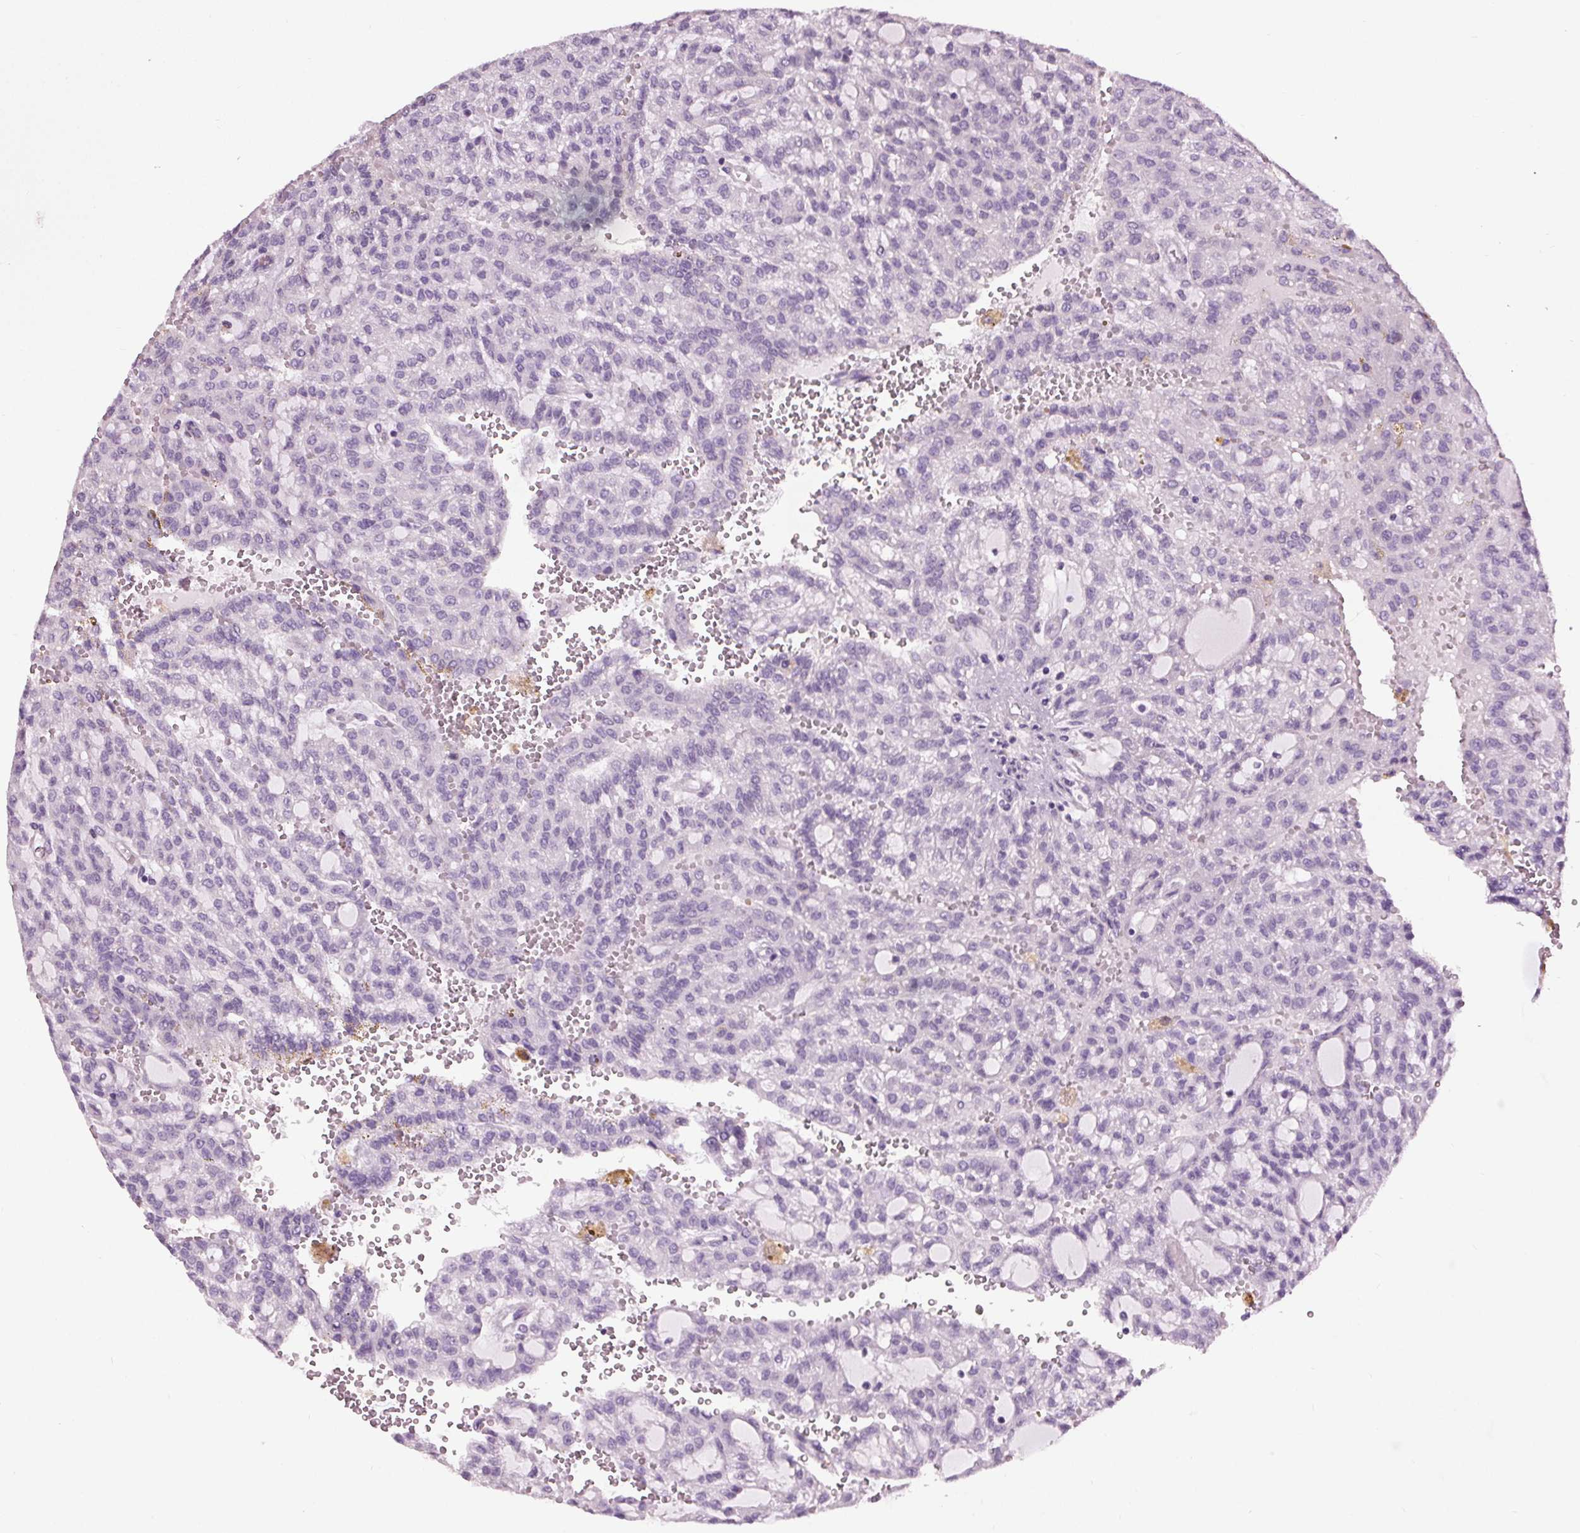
{"staining": {"intensity": "negative", "quantity": "none", "location": "none"}, "tissue": "renal cancer", "cell_type": "Tumor cells", "image_type": "cancer", "snomed": [{"axis": "morphology", "description": "Adenocarcinoma, NOS"}, {"axis": "topography", "description": "Kidney"}], "caption": "A high-resolution micrograph shows immunohistochemistry (IHC) staining of renal cancer (adenocarcinoma), which reveals no significant positivity in tumor cells.", "gene": "RASA1", "patient": {"sex": "male", "age": 63}}